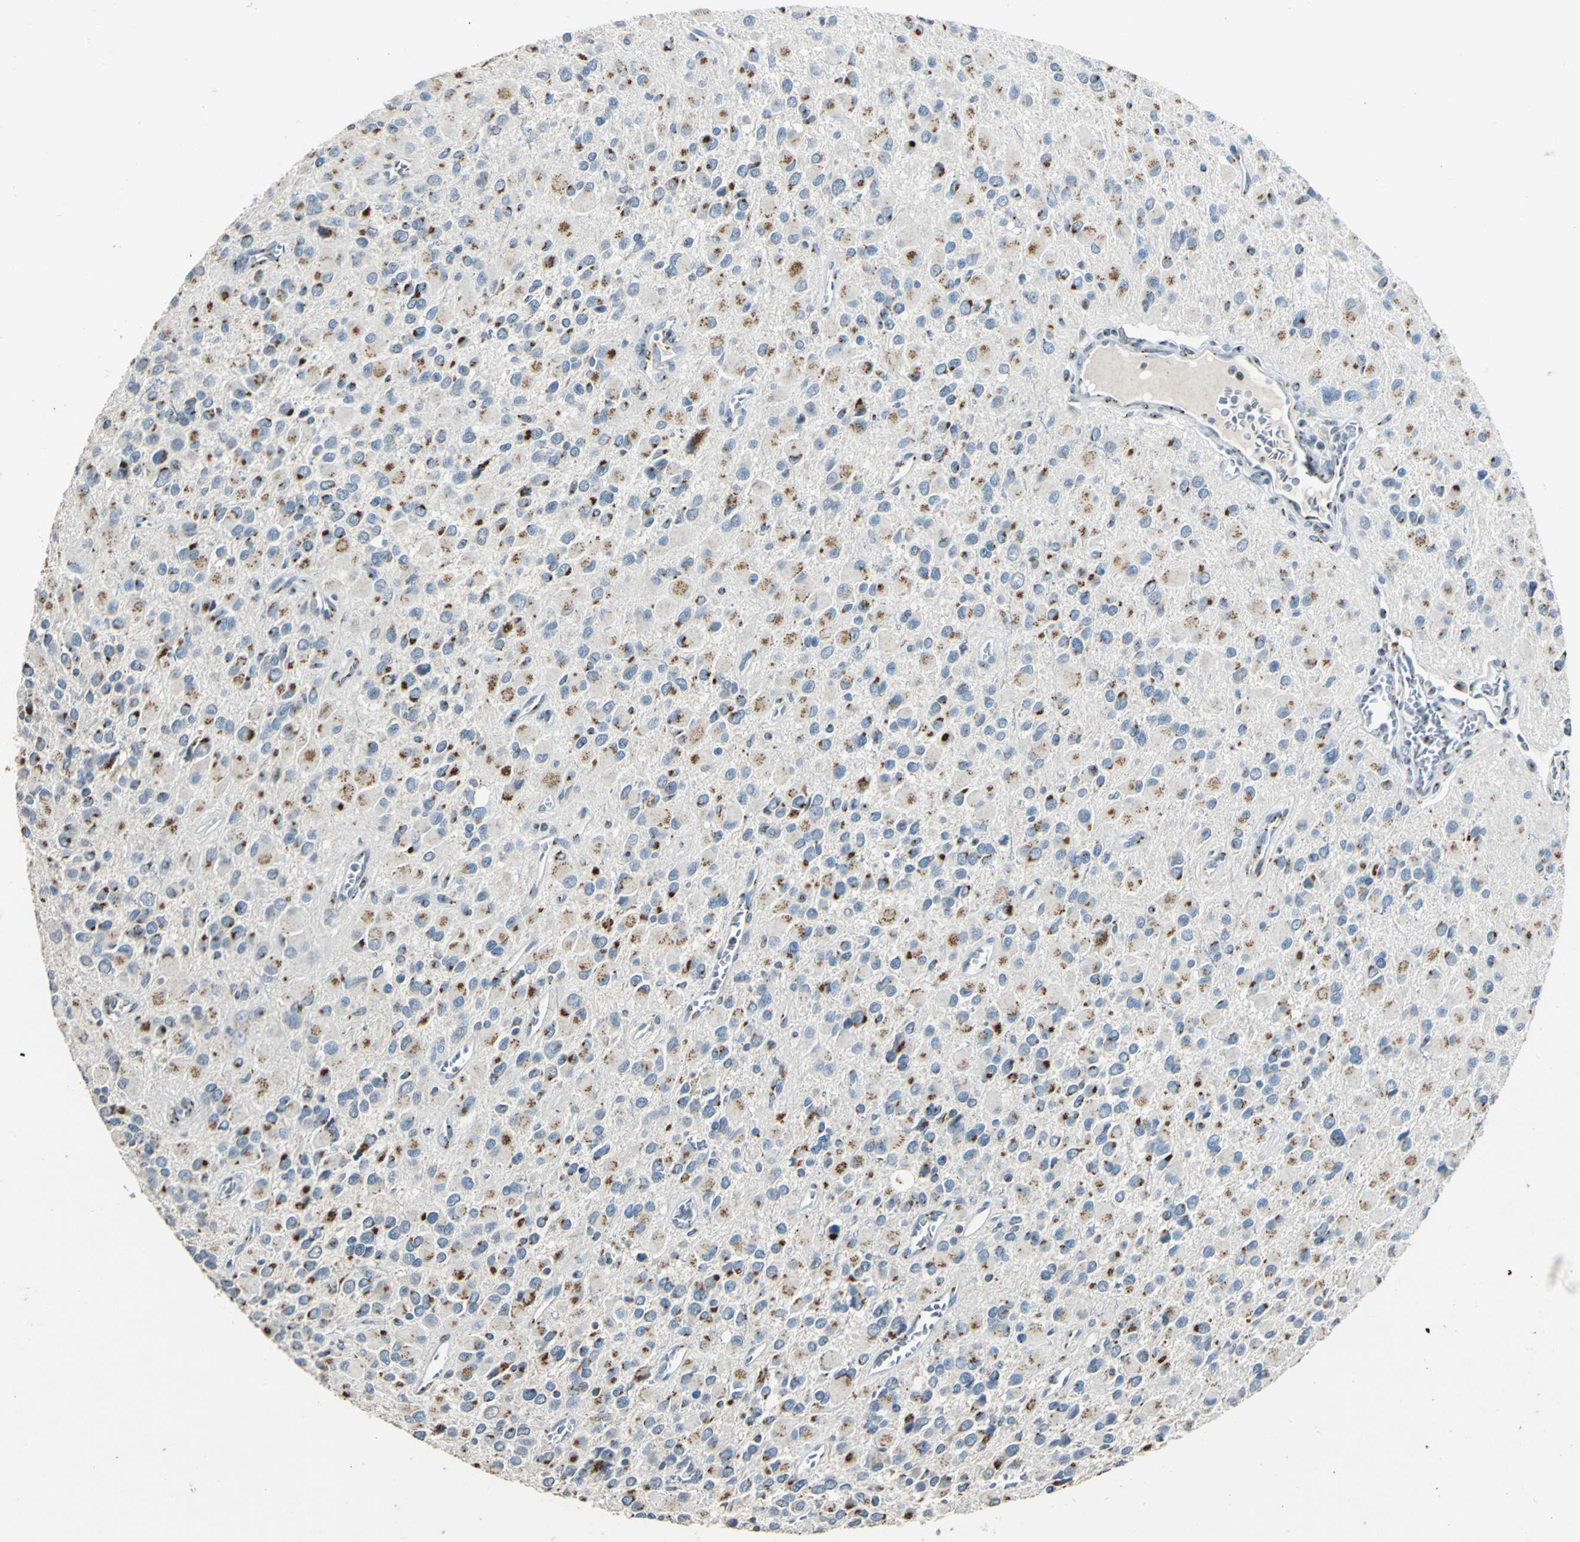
{"staining": {"intensity": "moderate", "quantity": "25%-75%", "location": "cytoplasmic/membranous"}, "tissue": "glioma", "cell_type": "Tumor cells", "image_type": "cancer", "snomed": [{"axis": "morphology", "description": "Glioma, malignant, Low grade"}, {"axis": "topography", "description": "Brain"}], "caption": "Tumor cells exhibit moderate cytoplasmic/membranous staining in approximately 25%-75% of cells in malignant low-grade glioma. Using DAB (3,3'-diaminobenzidine) (brown) and hematoxylin (blue) stains, captured at high magnification using brightfield microscopy.", "gene": "TMEM115", "patient": {"sex": "male", "age": 42}}